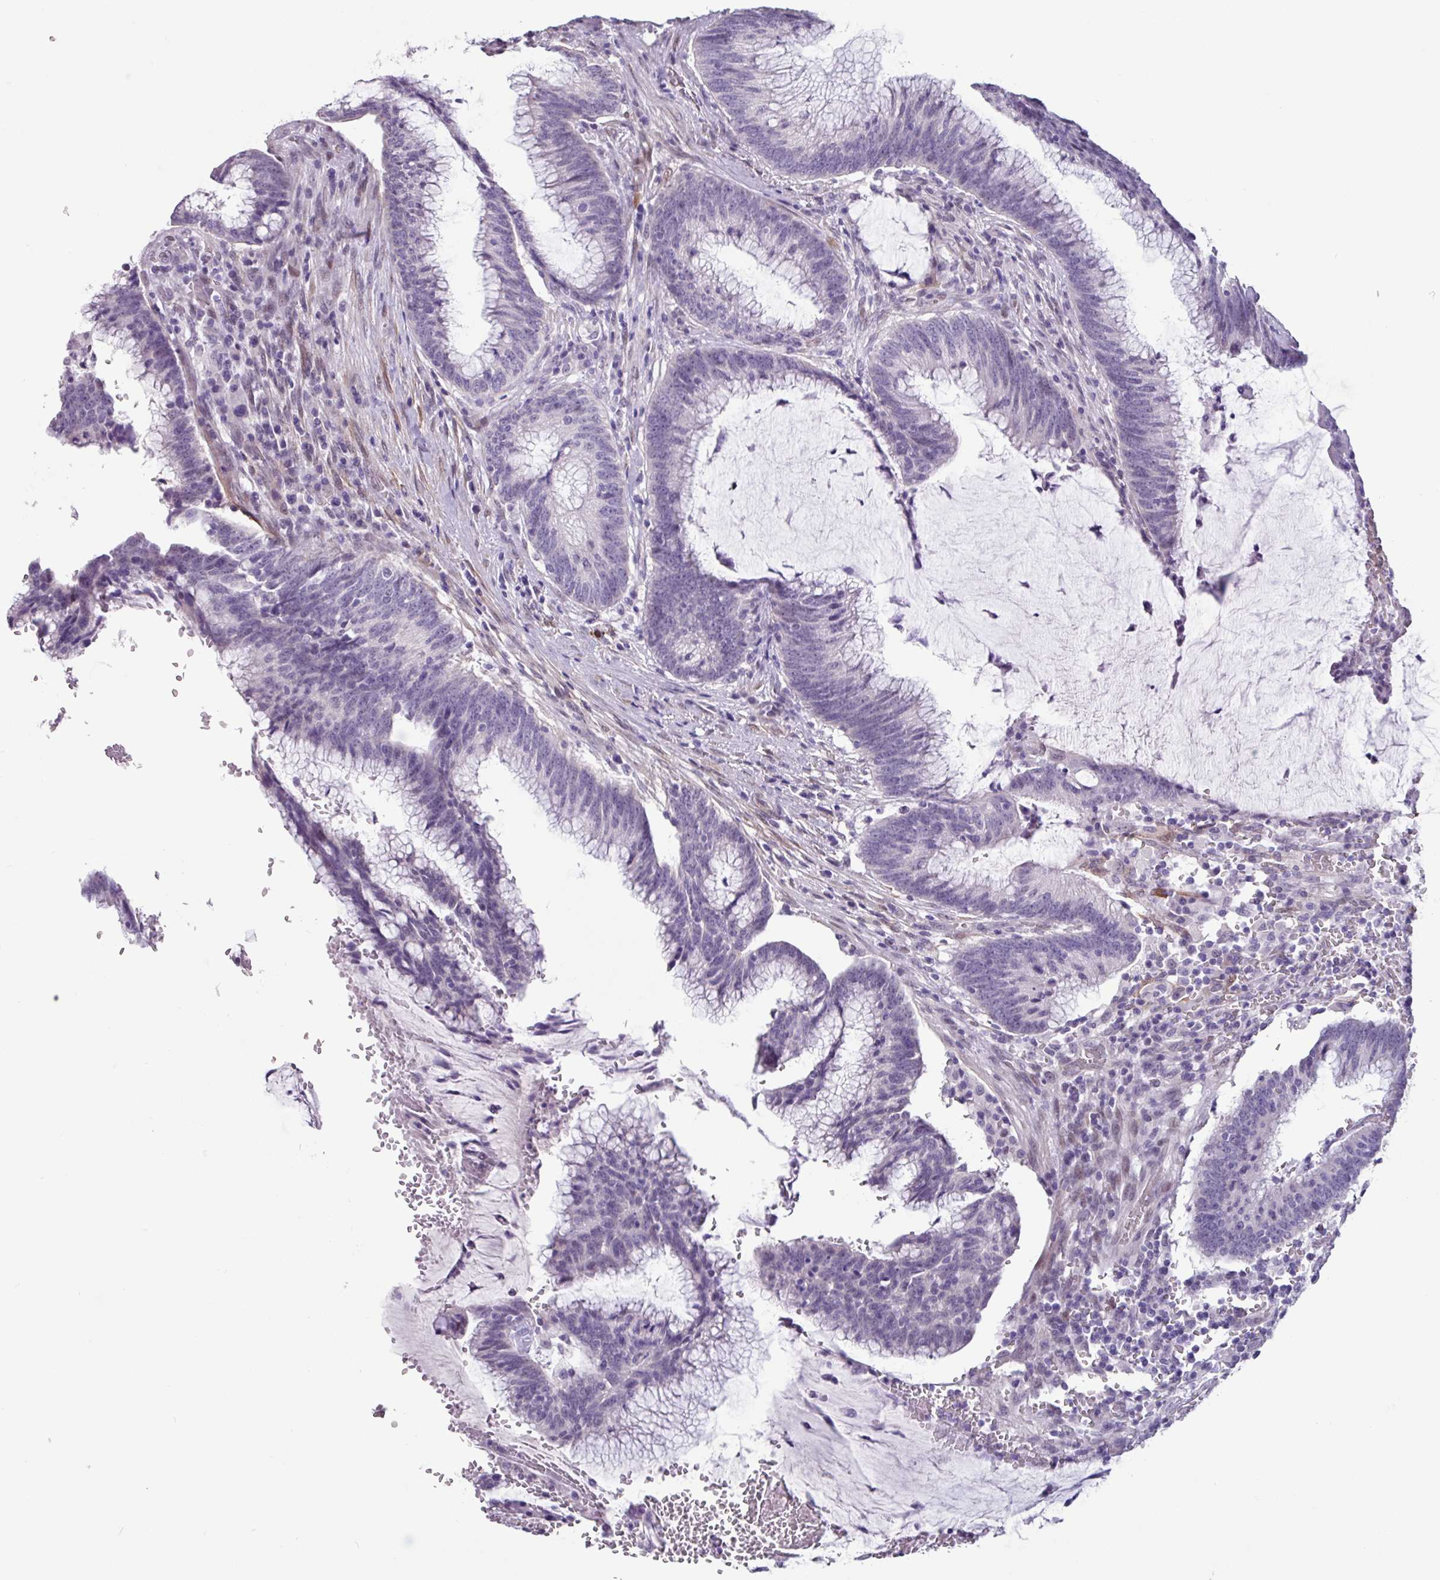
{"staining": {"intensity": "weak", "quantity": "<25%", "location": "nuclear"}, "tissue": "colorectal cancer", "cell_type": "Tumor cells", "image_type": "cancer", "snomed": [{"axis": "morphology", "description": "Adenocarcinoma, NOS"}, {"axis": "topography", "description": "Rectum"}], "caption": "This is an immunohistochemistry image of human colorectal cancer. There is no staining in tumor cells.", "gene": "OTX1", "patient": {"sex": "female", "age": 77}}